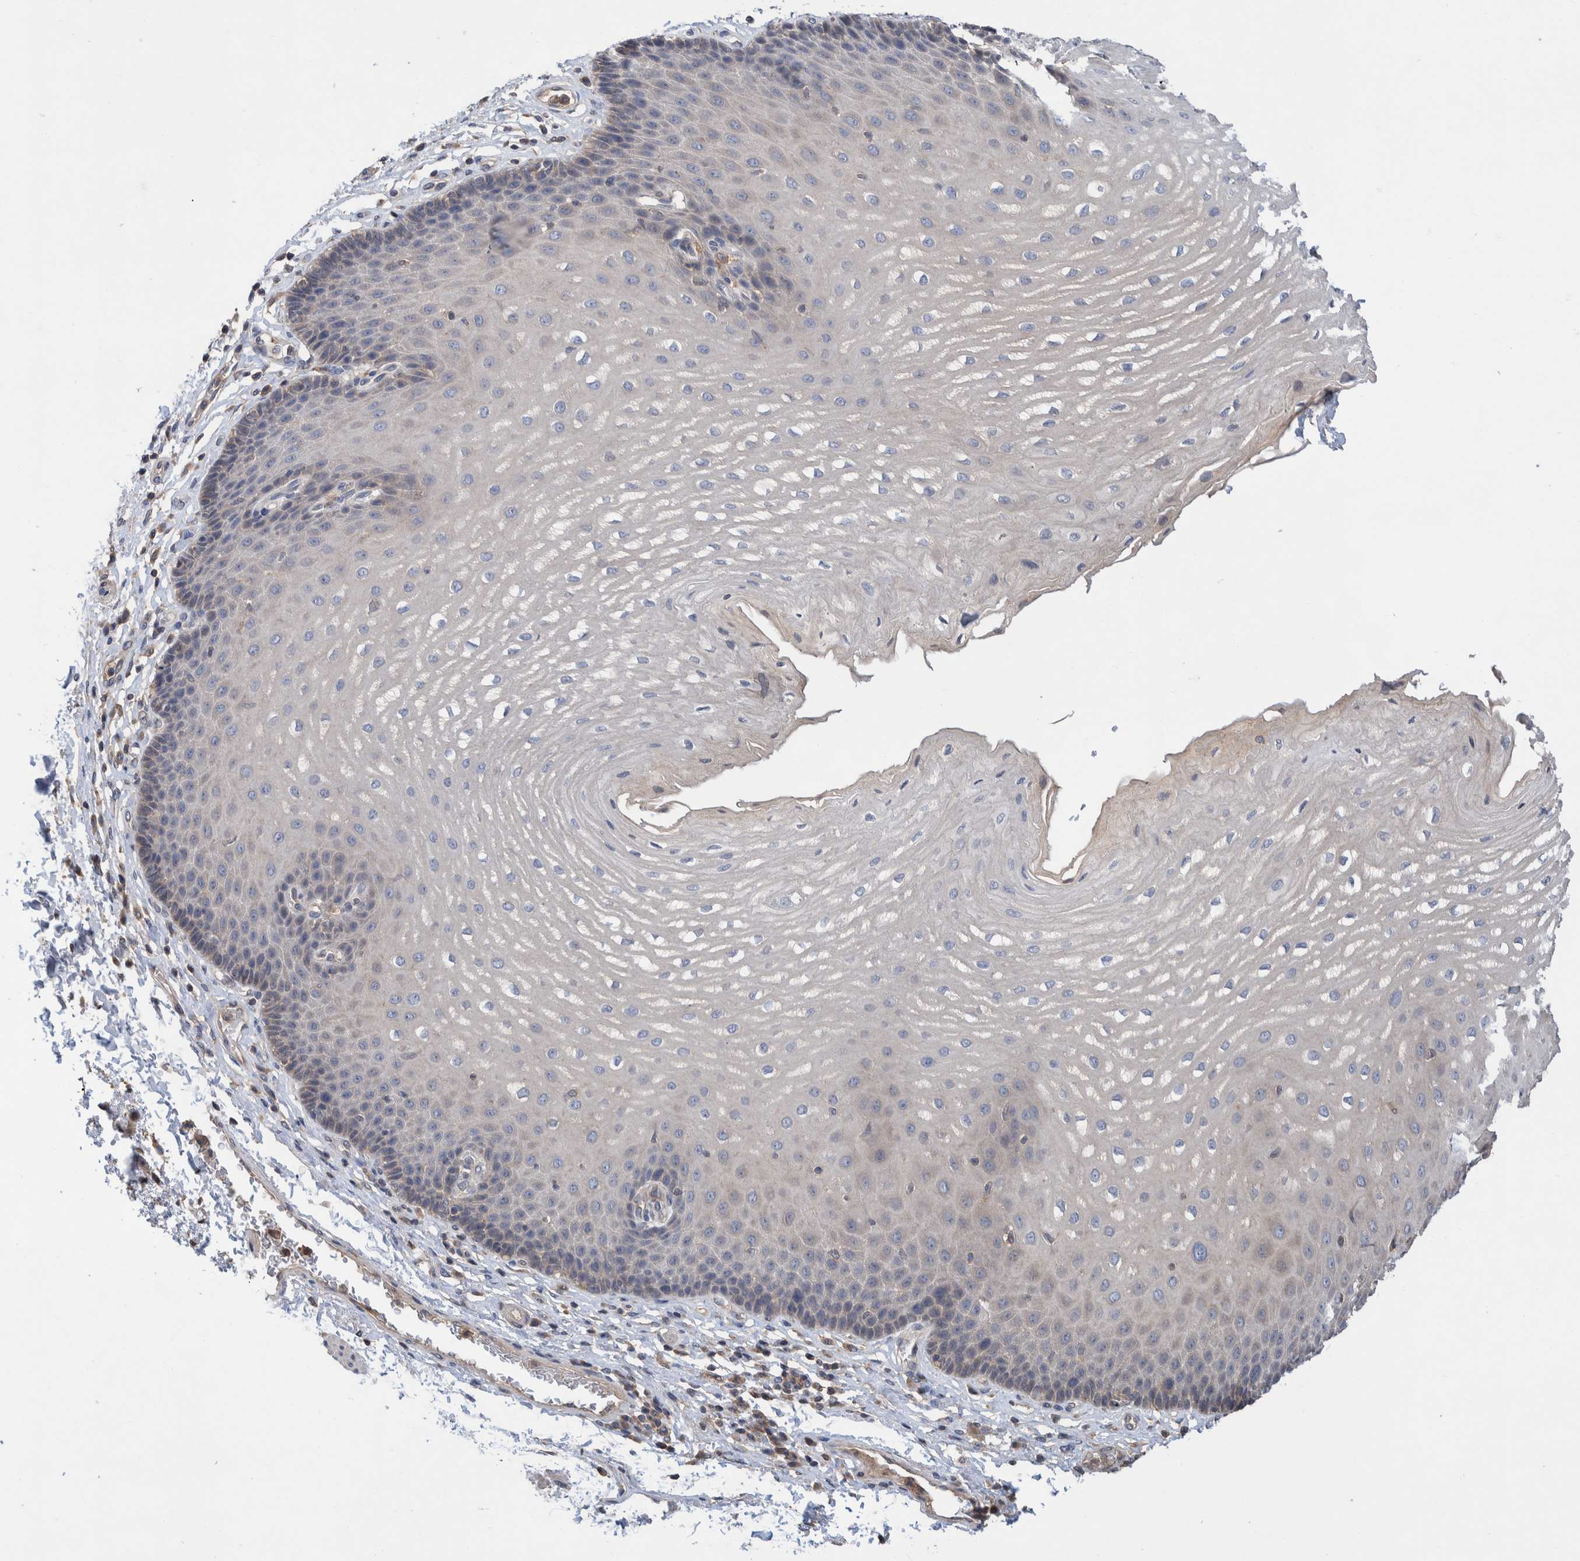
{"staining": {"intensity": "moderate", "quantity": "<25%", "location": "cytoplasmic/membranous"}, "tissue": "esophagus", "cell_type": "Squamous epithelial cells", "image_type": "normal", "snomed": [{"axis": "morphology", "description": "Normal tissue, NOS"}, {"axis": "topography", "description": "Esophagus"}], "caption": "Esophagus stained for a protein demonstrates moderate cytoplasmic/membranous positivity in squamous epithelial cells. The protein of interest is stained brown, and the nuclei are stained in blue (DAB IHC with brightfield microscopy, high magnification).", "gene": "PLPBP", "patient": {"sex": "male", "age": 54}}